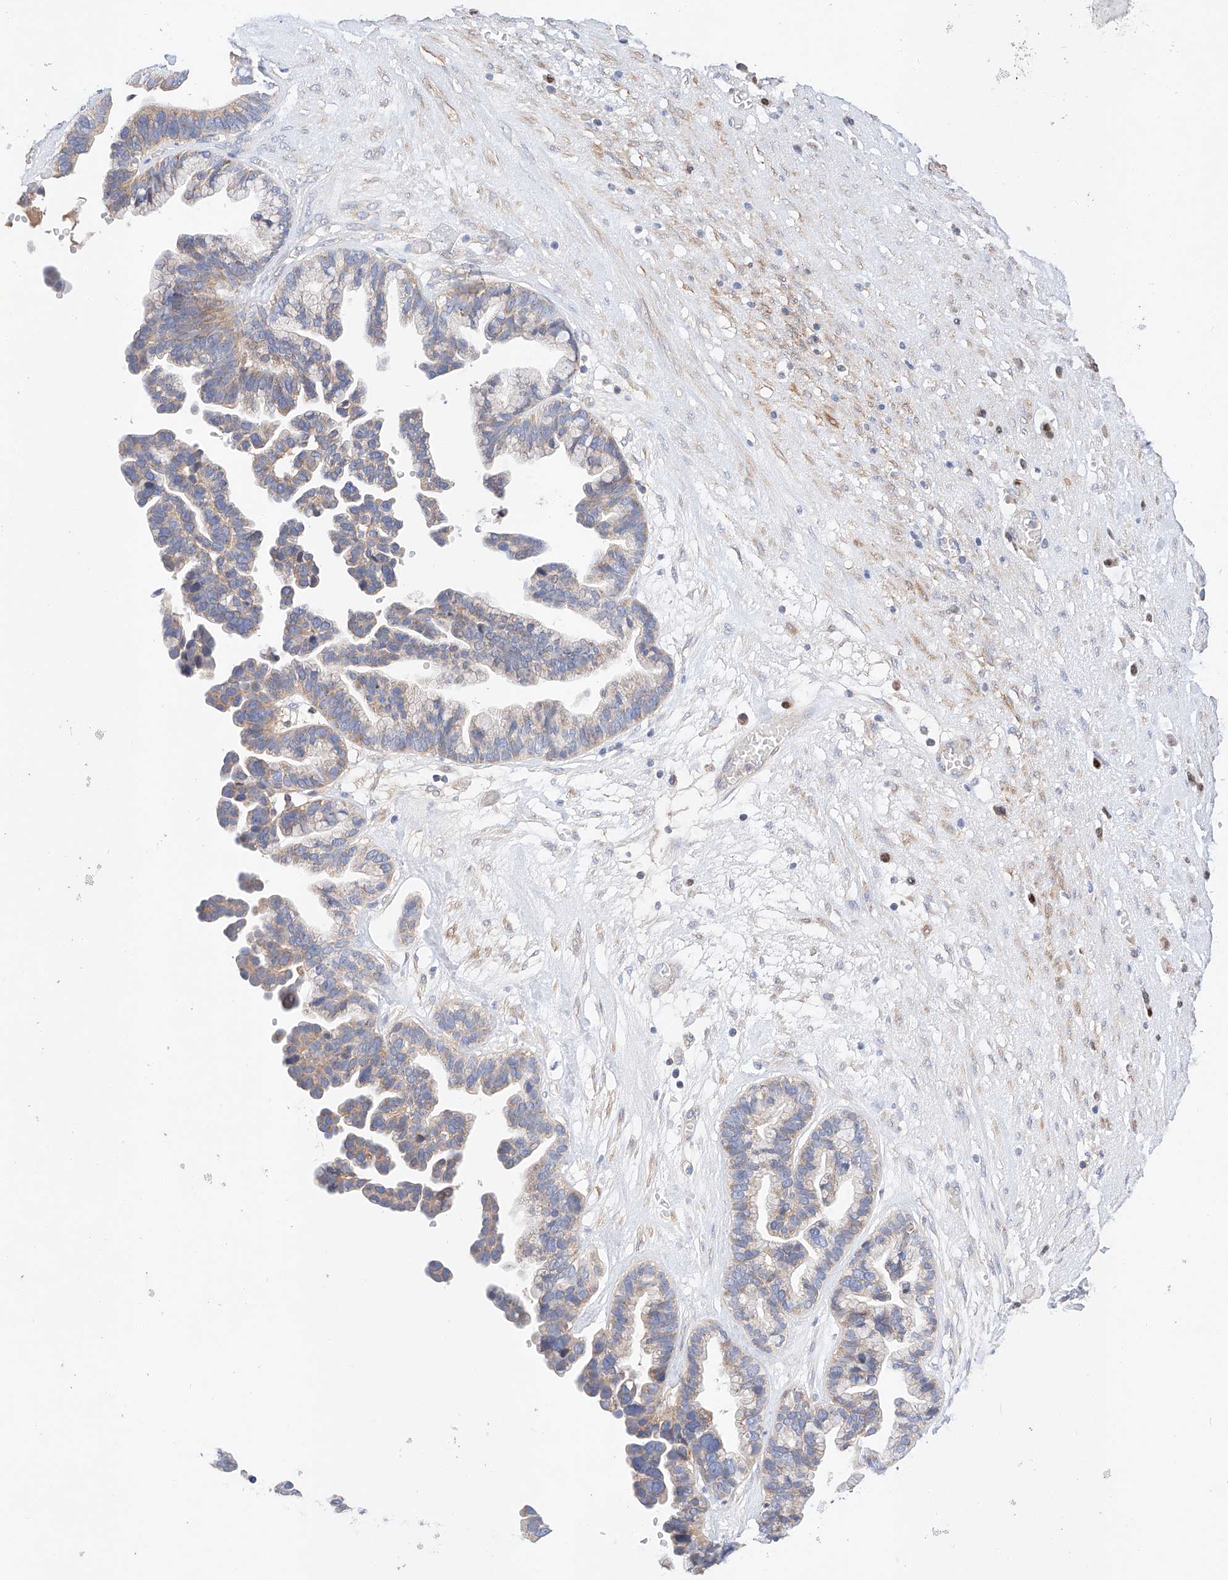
{"staining": {"intensity": "weak", "quantity": ">75%", "location": "cytoplasmic/membranous"}, "tissue": "ovarian cancer", "cell_type": "Tumor cells", "image_type": "cancer", "snomed": [{"axis": "morphology", "description": "Cystadenocarcinoma, serous, NOS"}, {"axis": "topography", "description": "Ovary"}], "caption": "A histopathology image of ovarian cancer (serous cystadenocarcinoma) stained for a protein demonstrates weak cytoplasmic/membranous brown staining in tumor cells.", "gene": "C6orf118", "patient": {"sex": "female", "age": 56}}